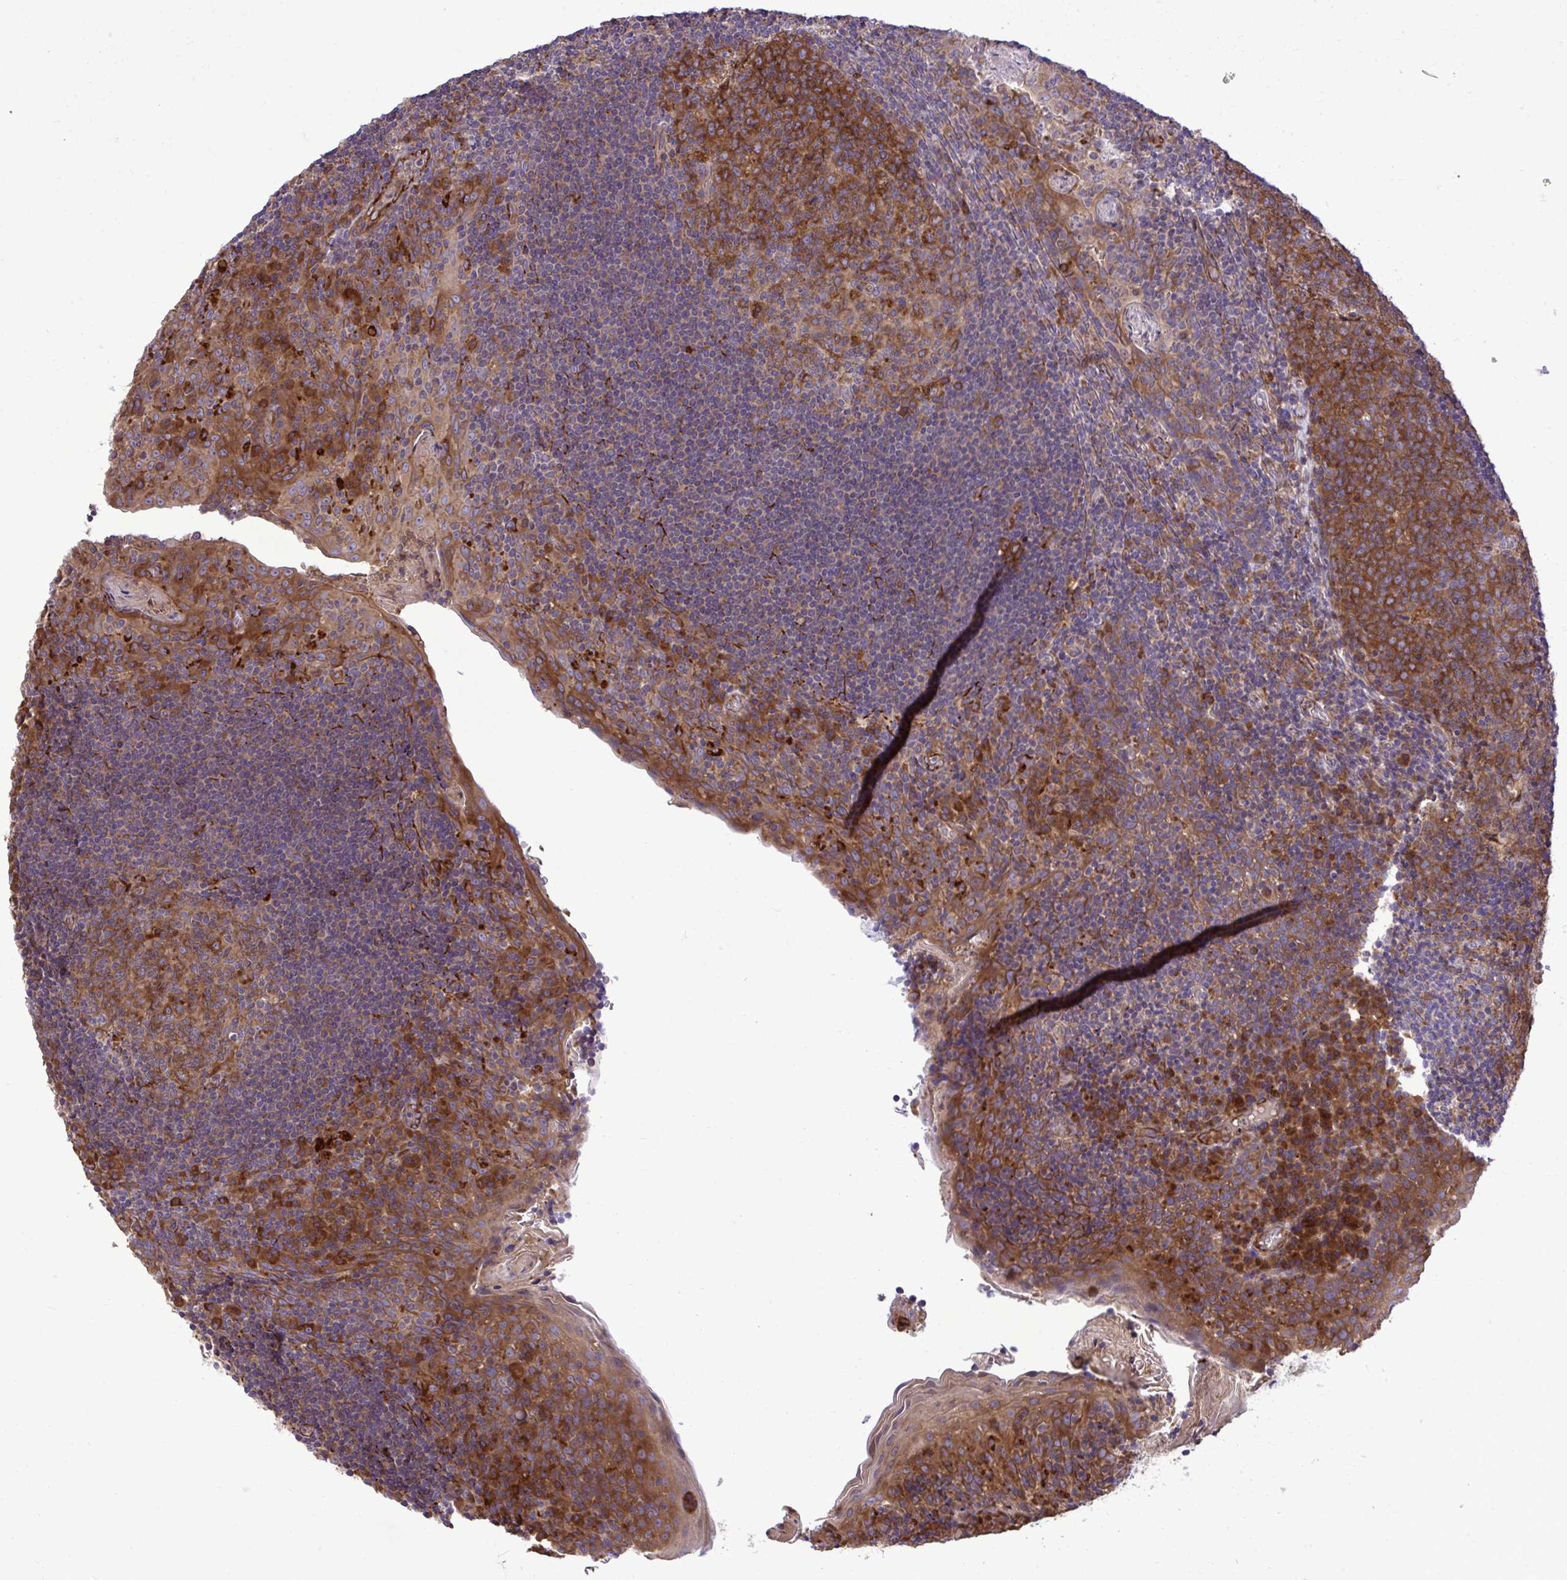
{"staining": {"intensity": "moderate", "quantity": ">75%", "location": "cytoplasmic/membranous"}, "tissue": "tonsil", "cell_type": "Germinal center cells", "image_type": "normal", "snomed": [{"axis": "morphology", "description": "Normal tissue, NOS"}, {"axis": "topography", "description": "Tonsil"}], "caption": "Protein analysis of unremarkable tonsil reveals moderate cytoplasmic/membranous expression in about >75% of germinal center cells. The protein of interest is stained brown, and the nuclei are stained in blue (DAB IHC with brightfield microscopy, high magnification).", "gene": "PAIP2", "patient": {"sex": "male", "age": 17}}